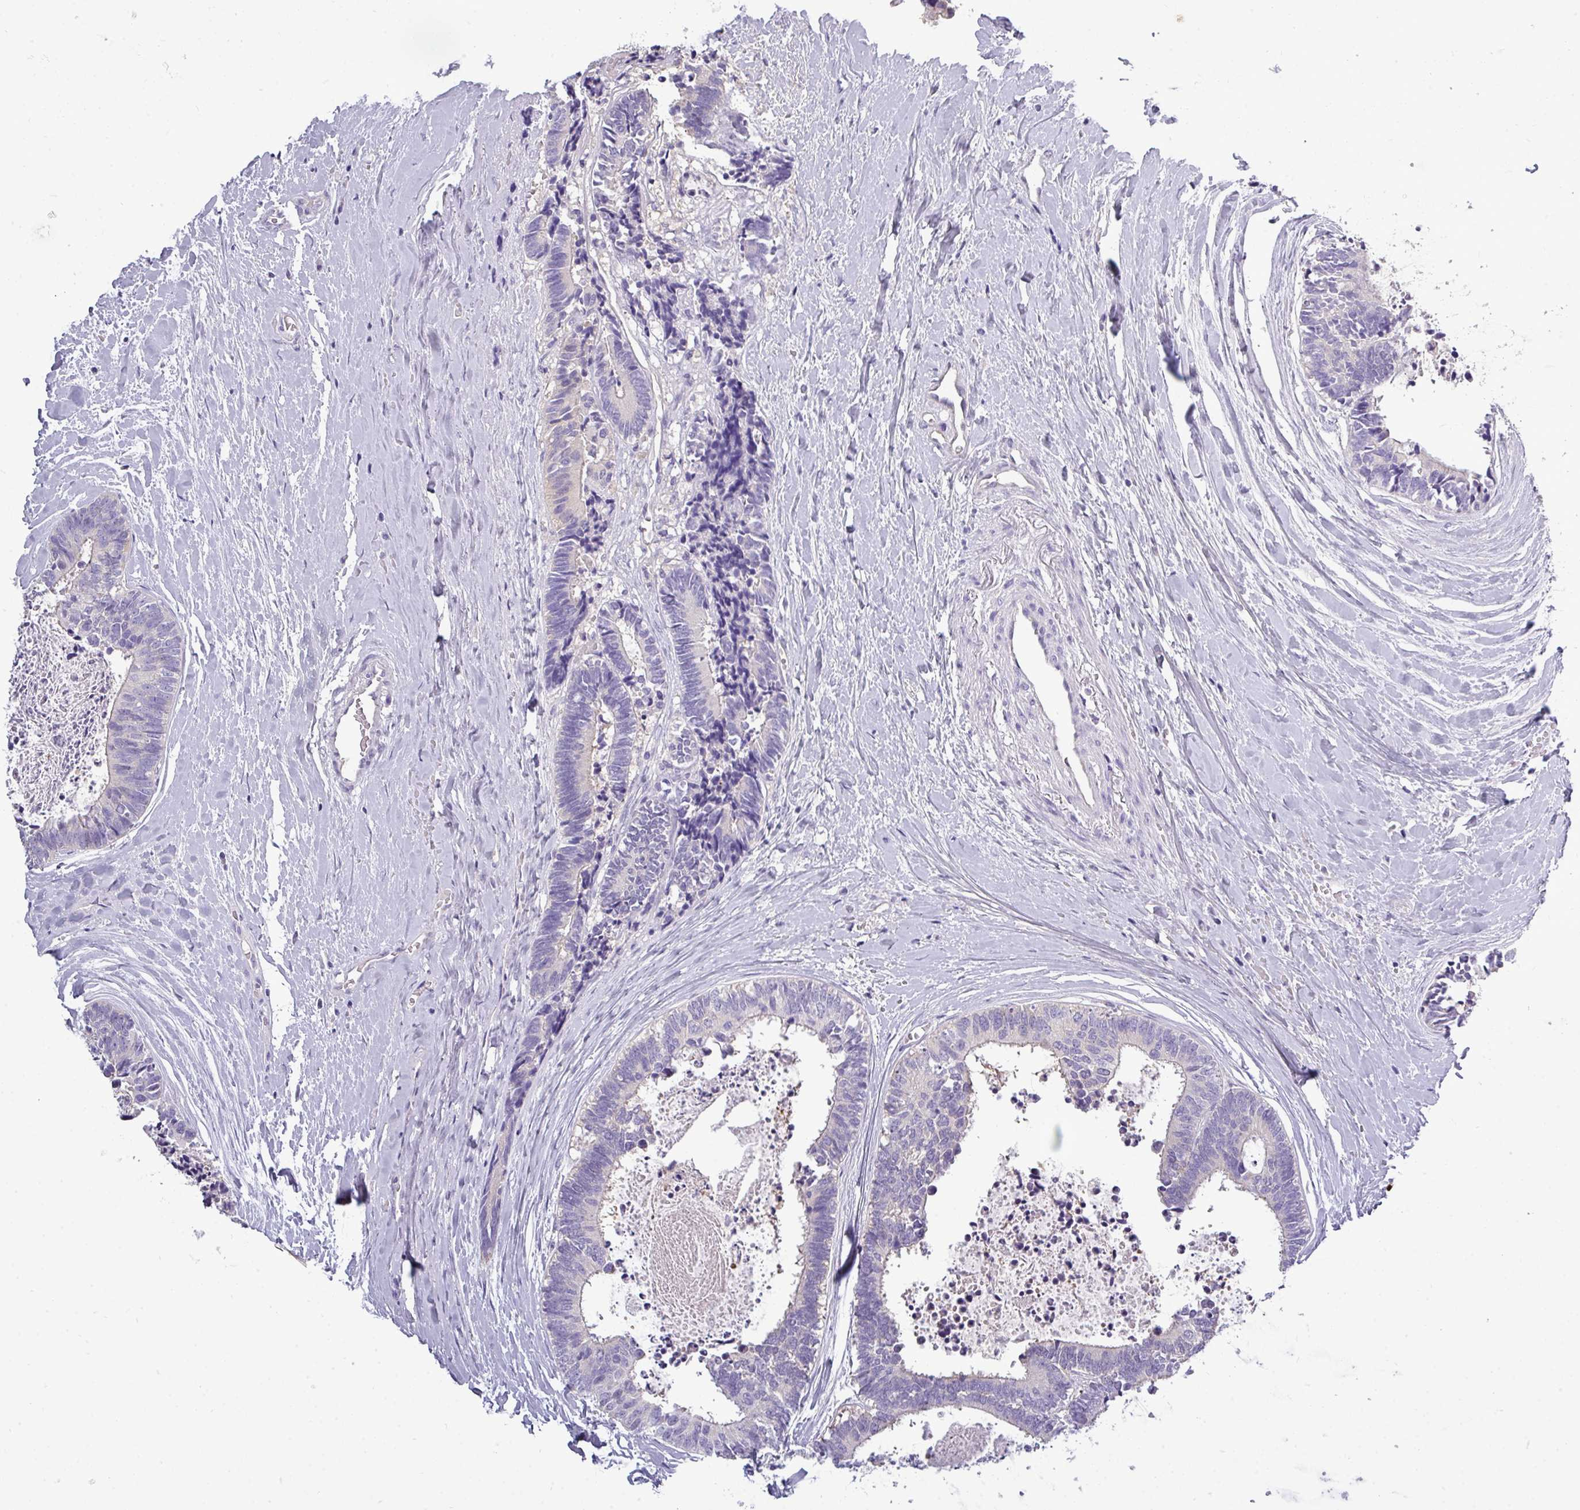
{"staining": {"intensity": "negative", "quantity": "none", "location": "none"}, "tissue": "colorectal cancer", "cell_type": "Tumor cells", "image_type": "cancer", "snomed": [{"axis": "morphology", "description": "Adenocarcinoma, NOS"}, {"axis": "topography", "description": "Colon"}, {"axis": "topography", "description": "Rectum"}], "caption": "This is a micrograph of immunohistochemistry (IHC) staining of colorectal adenocarcinoma, which shows no staining in tumor cells.", "gene": "DNAAF9", "patient": {"sex": "male", "age": 57}}